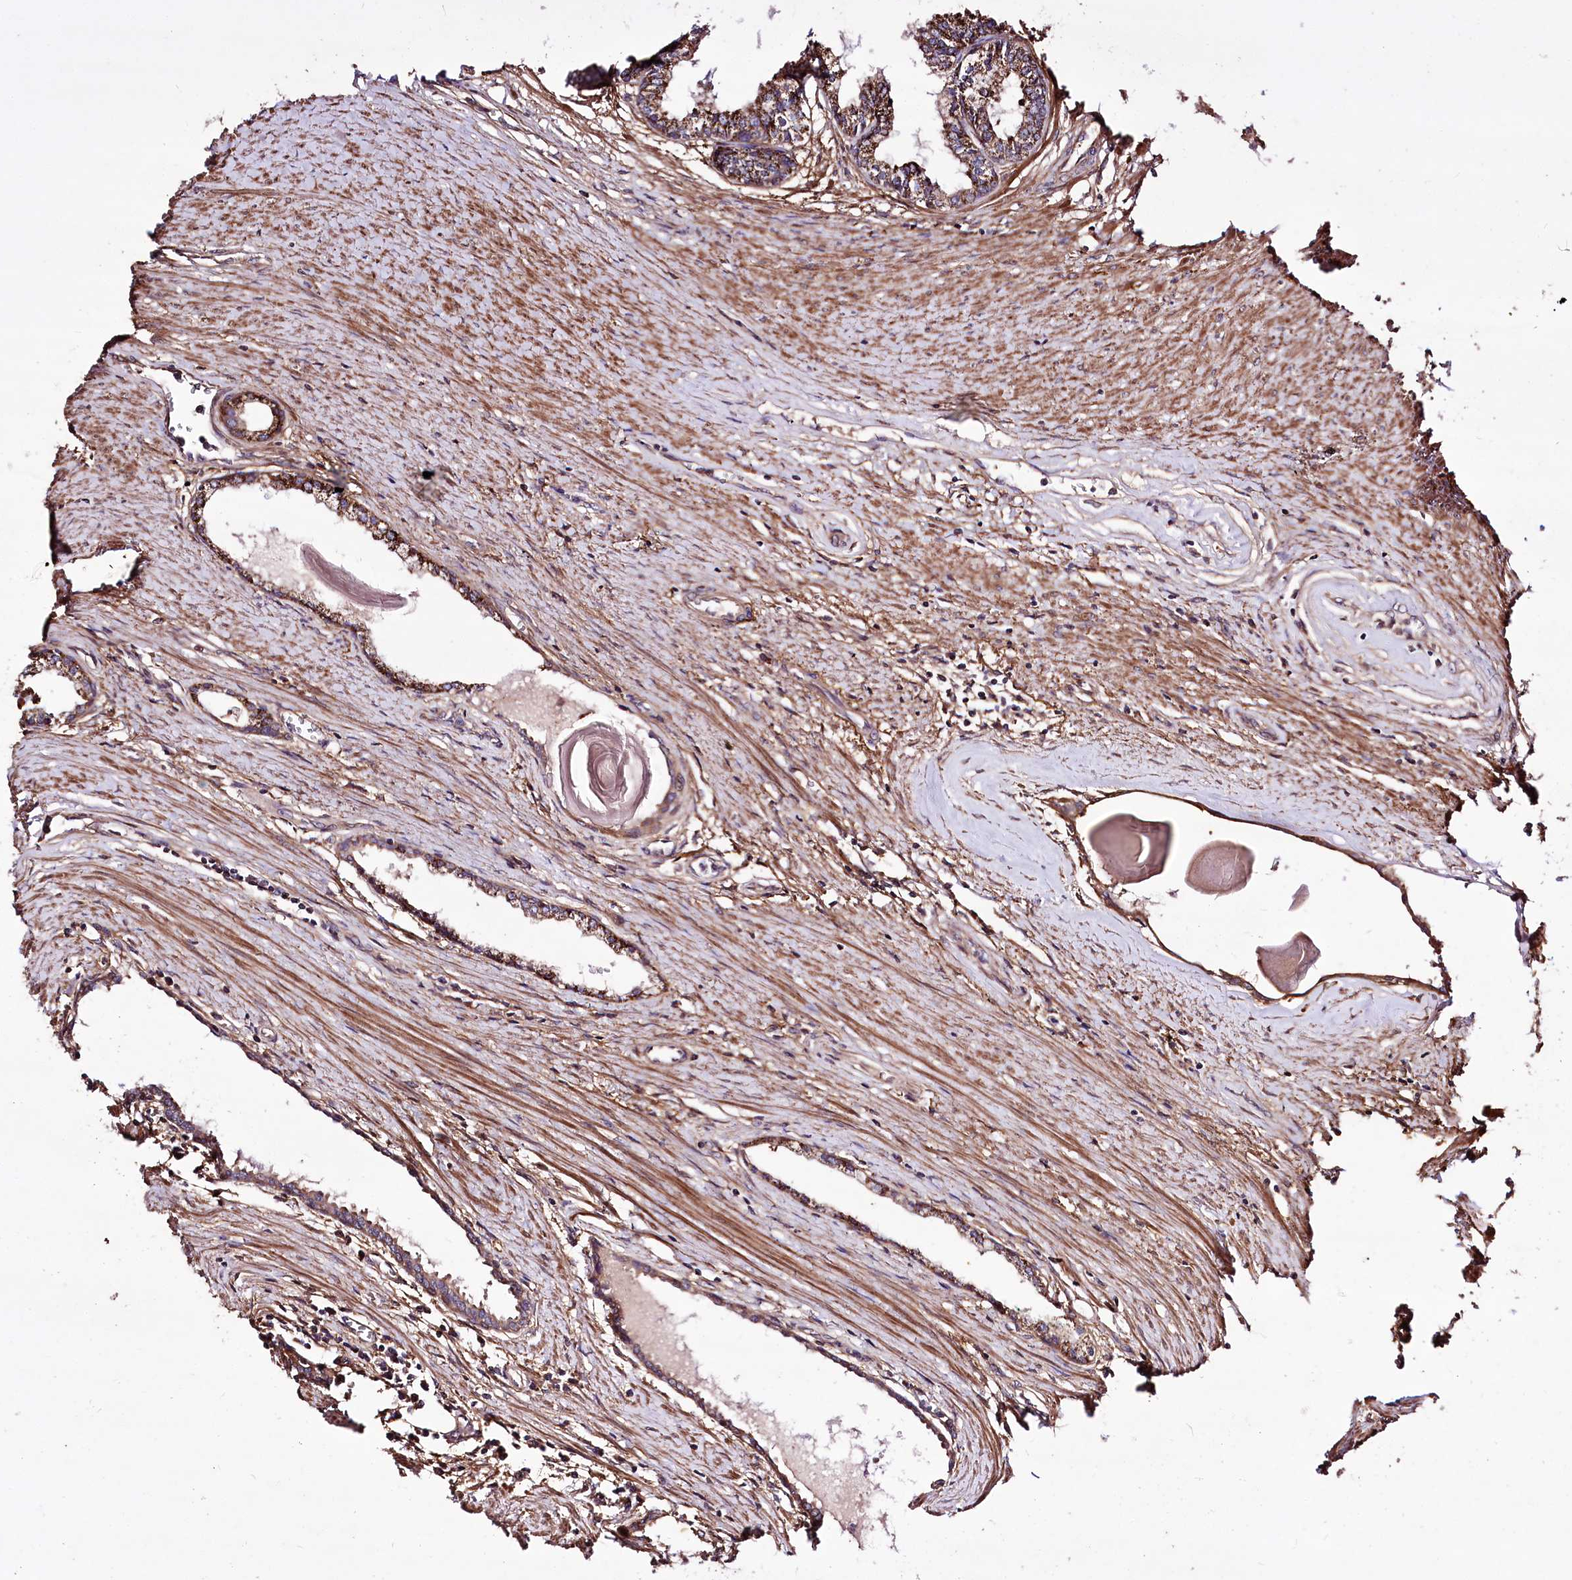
{"staining": {"intensity": "strong", "quantity": ">75%", "location": "cytoplasmic/membranous"}, "tissue": "prostate cancer", "cell_type": "Tumor cells", "image_type": "cancer", "snomed": [{"axis": "morphology", "description": "Adenocarcinoma, High grade"}, {"axis": "topography", "description": "Prostate"}], "caption": "DAB immunohistochemical staining of prostate cancer (adenocarcinoma (high-grade)) demonstrates strong cytoplasmic/membranous protein staining in about >75% of tumor cells.", "gene": "WWC1", "patient": {"sex": "male", "age": 68}}